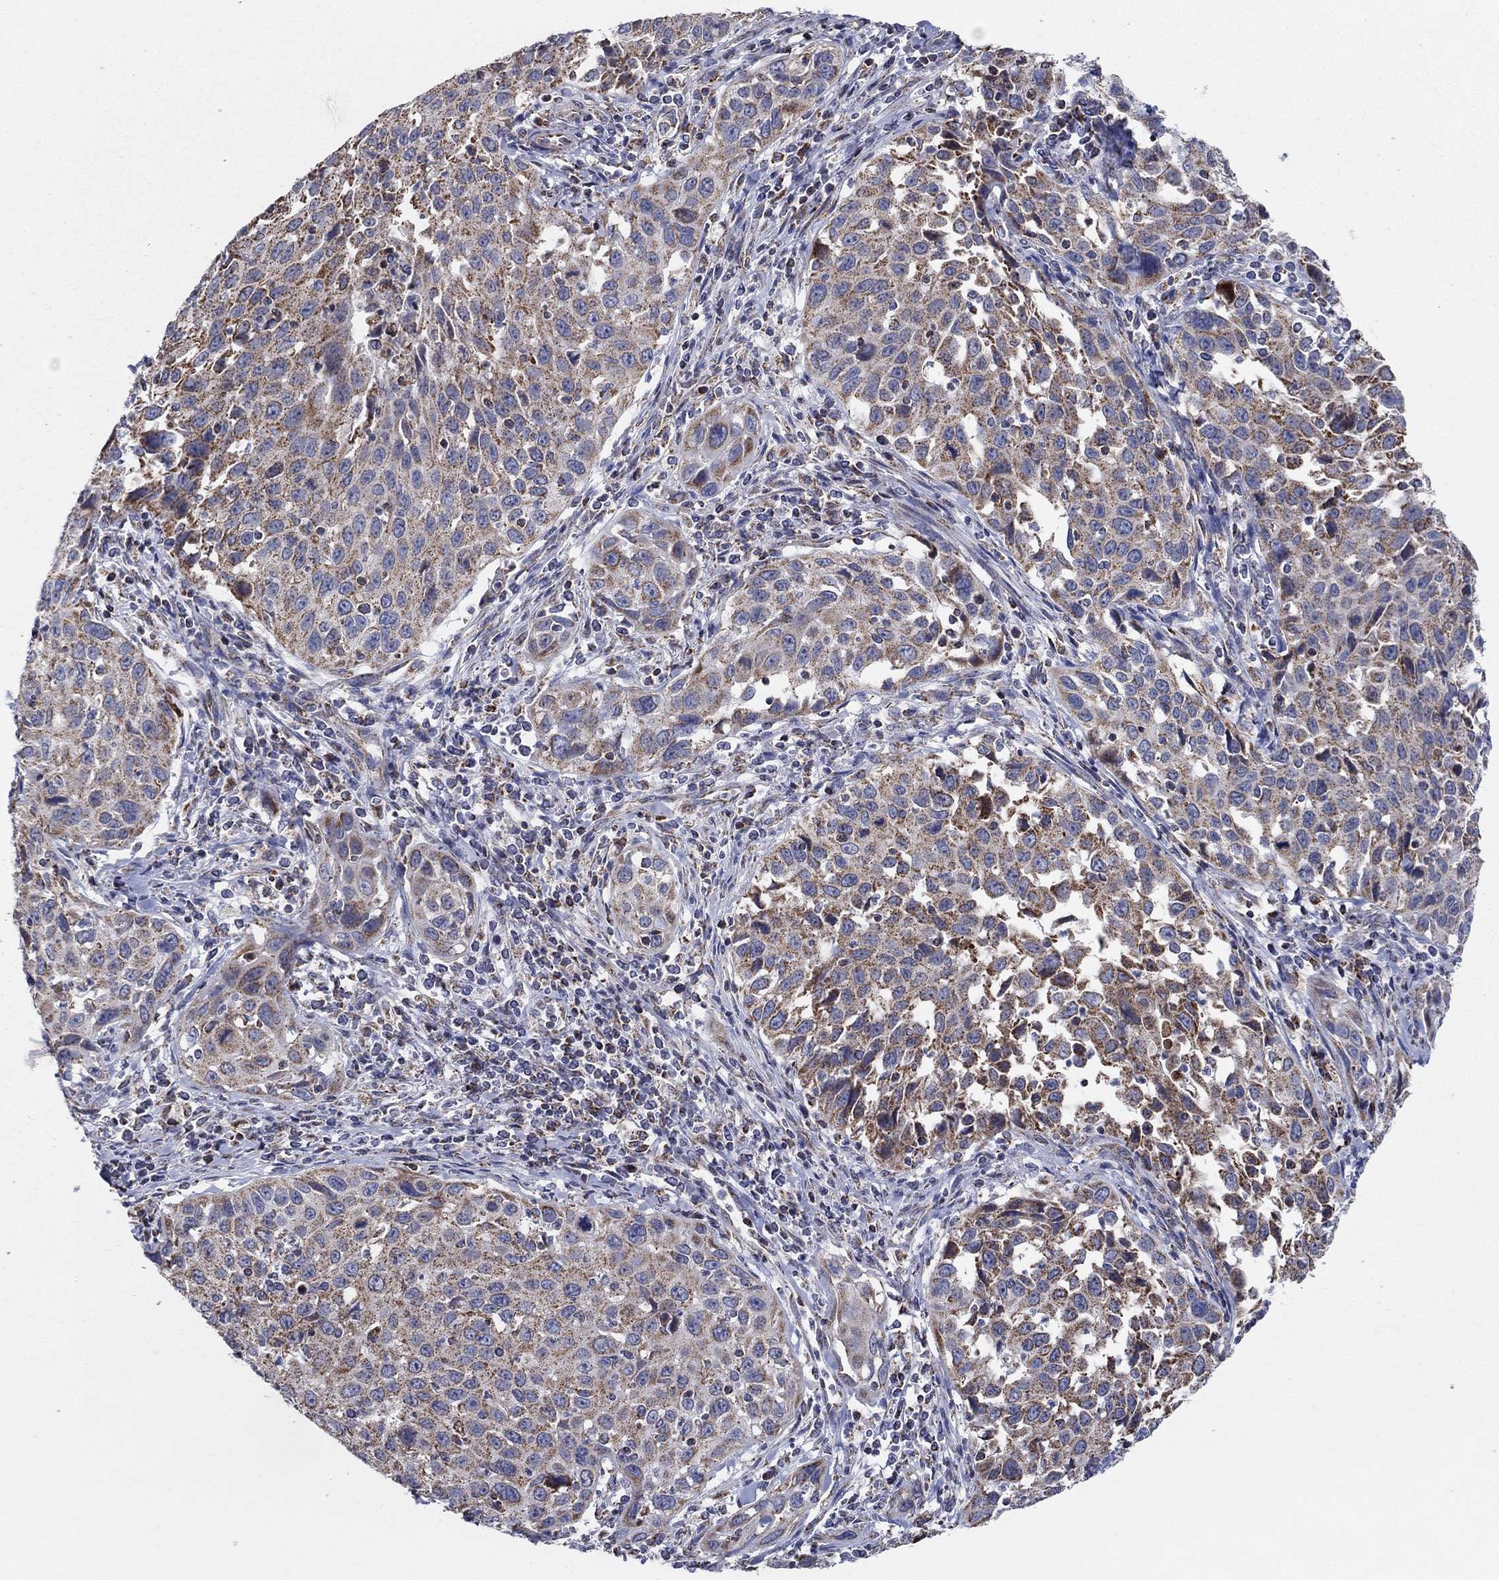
{"staining": {"intensity": "moderate", "quantity": "25%-75%", "location": "cytoplasmic/membranous"}, "tissue": "cervical cancer", "cell_type": "Tumor cells", "image_type": "cancer", "snomed": [{"axis": "morphology", "description": "Squamous cell carcinoma, NOS"}, {"axis": "topography", "description": "Cervix"}], "caption": "Tumor cells exhibit moderate cytoplasmic/membranous expression in about 25%-75% of cells in cervical squamous cell carcinoma. (DAB (3,3'-diaminobenzidine) IHC with brightfield microscopy, high magnification).", "gene": "C9orf85", "patient": {"sex": "female", "age": 26}}